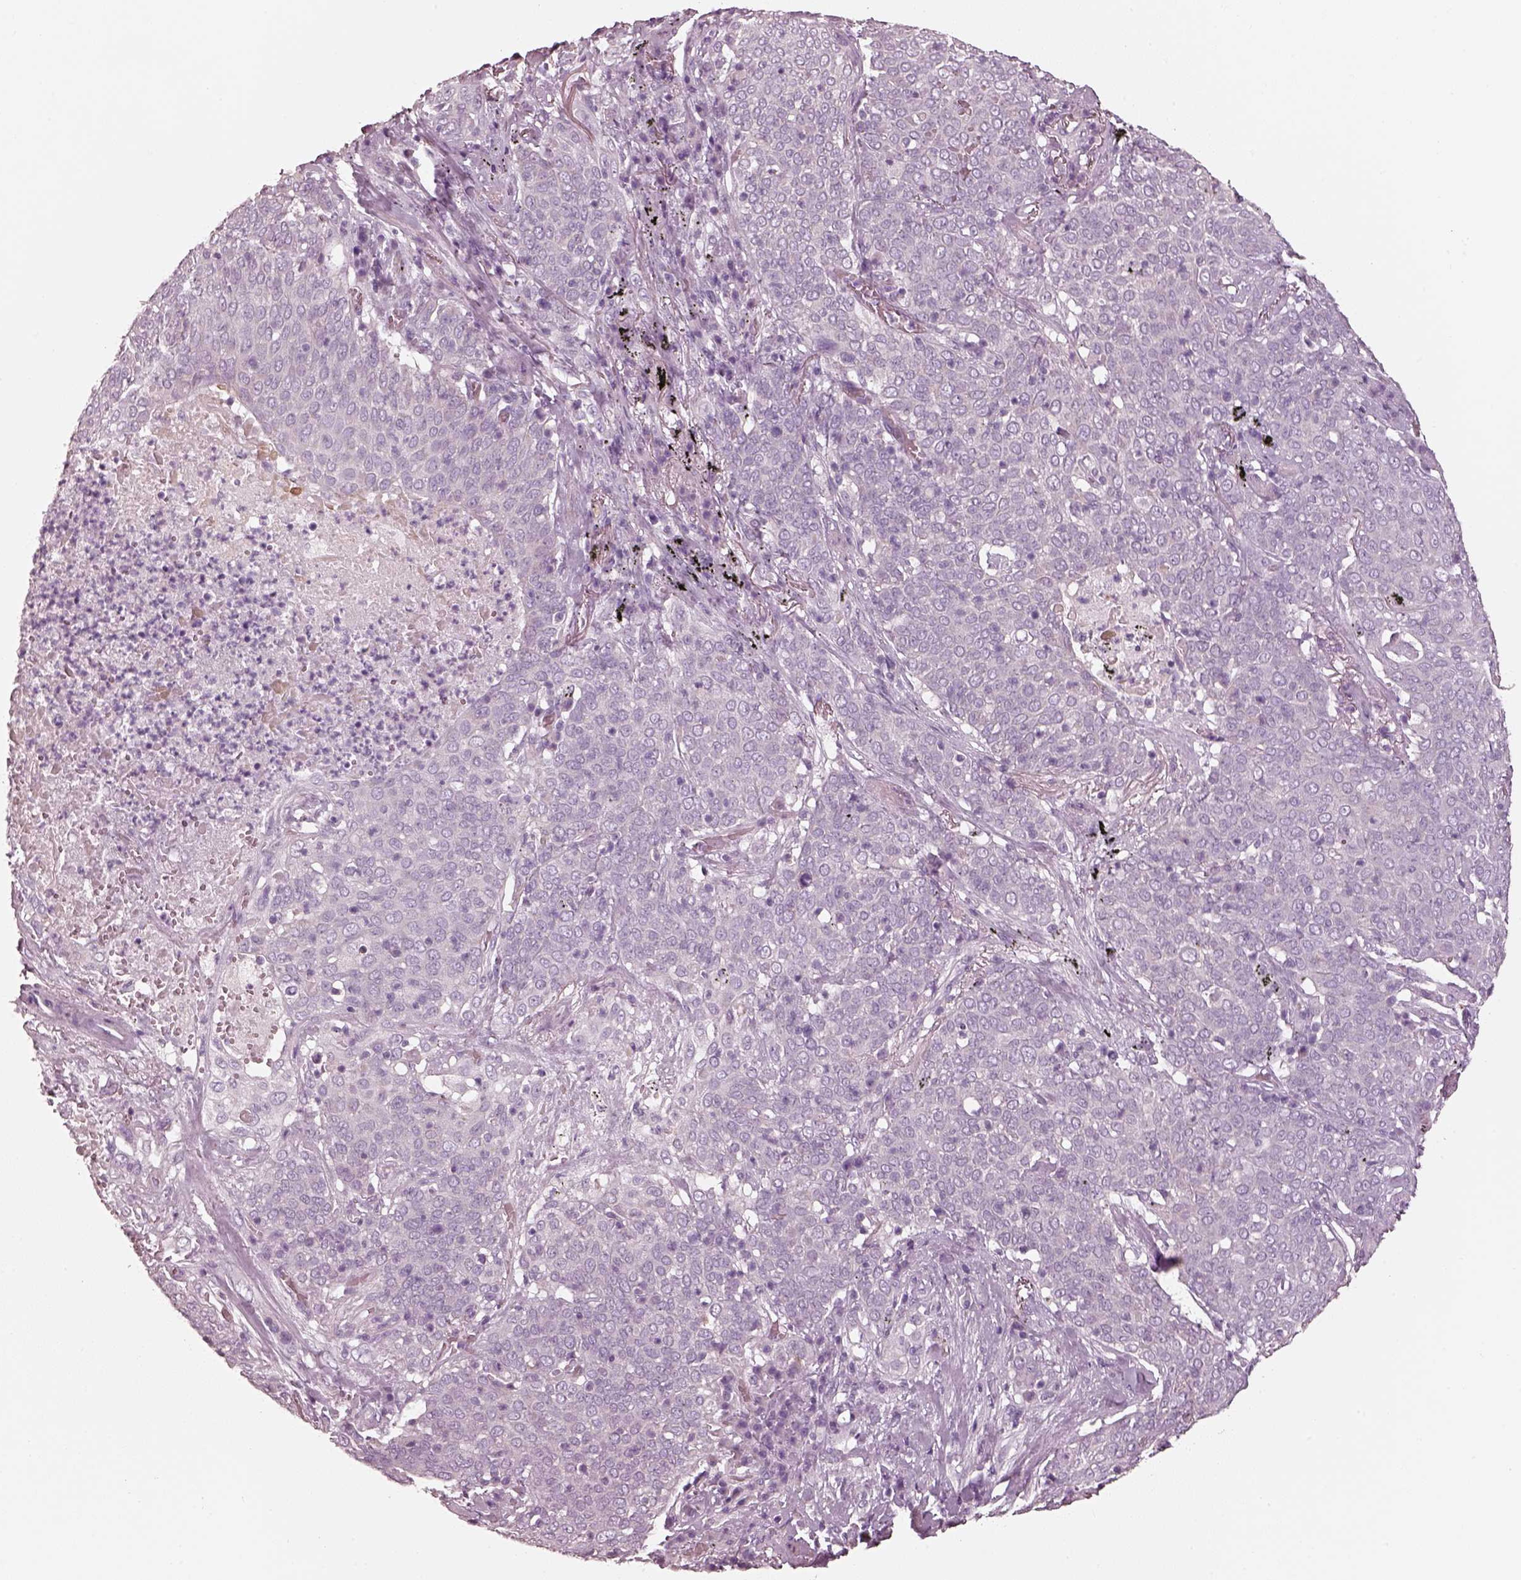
{"staining": {"intensity": "negative", "quantity": "none", "location": "none"}, "tissue": "lung cancer", "cell_type": "Tumor cells", "image_type": "cancer", "snomed": [{"axis": "morphology", "description": "Squamous cell carcinoma, NOS"}, {"axis": "topography", "description": "Lung"}], "caption": "Image shows no significant protein positivity in tumor cells of squamous cell carcinoma (lung).", "gene": "R3HDML", "patient": {"sex": "male", "age": 82}}